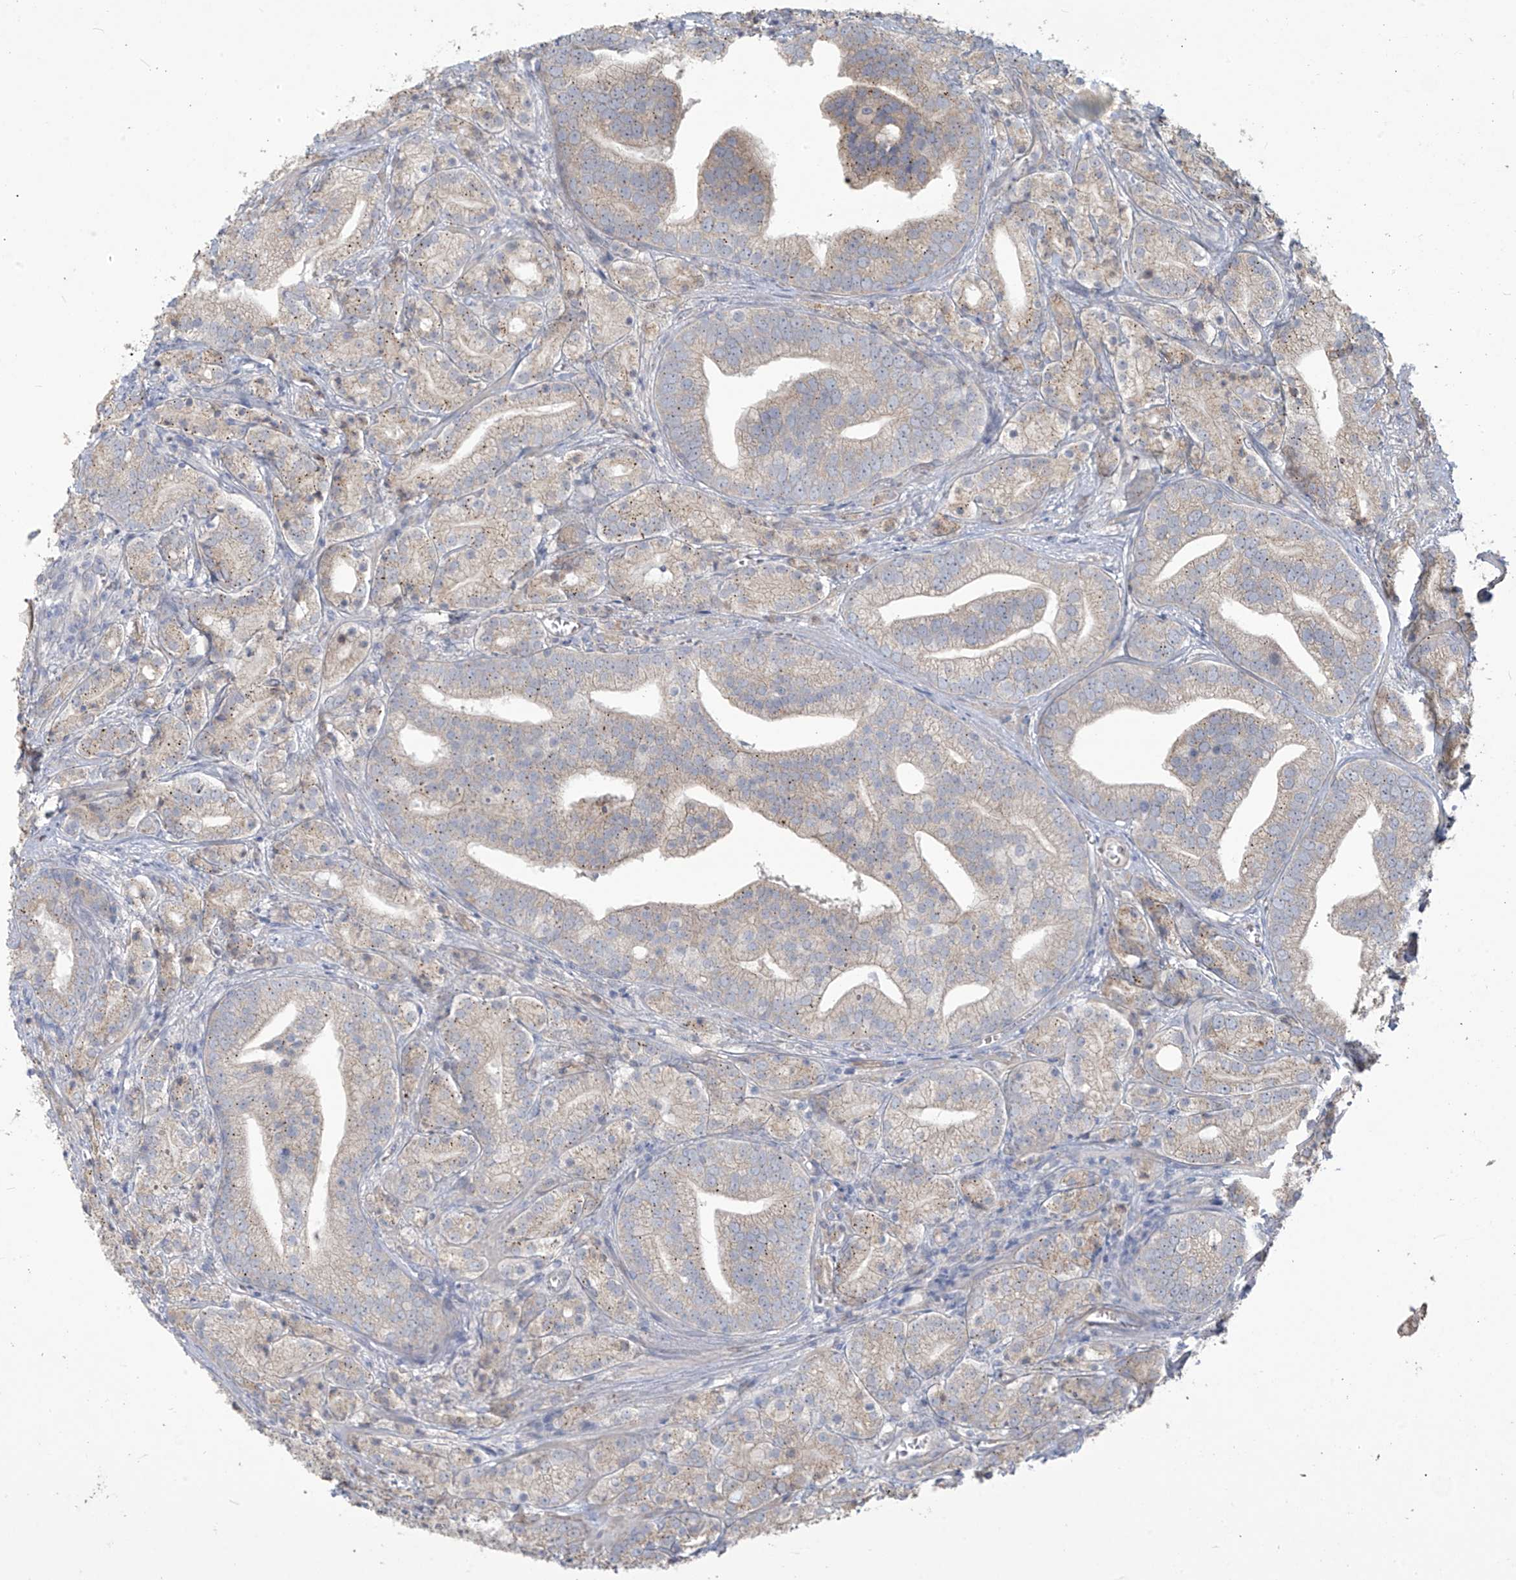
{"staining": {"intensity": "weak", "quantity": "<25%", "location": "cytoplasmic/membranous"}, "tissue": "prostate cancer", "cell_type": "Tumor cells", "image_type": "cancer", "snomed": [{"axis": "morphology", "description": "Adenocarcinoma, High grade"}, {"axis": "topography", "description": "Prostate"}], "caption": "Prostate cancer was stained to show a protein in brown. There is no significant positivity in tumor cells.", "gene": "MAGIX", "patient": {"sex": "male", "age": 57}}